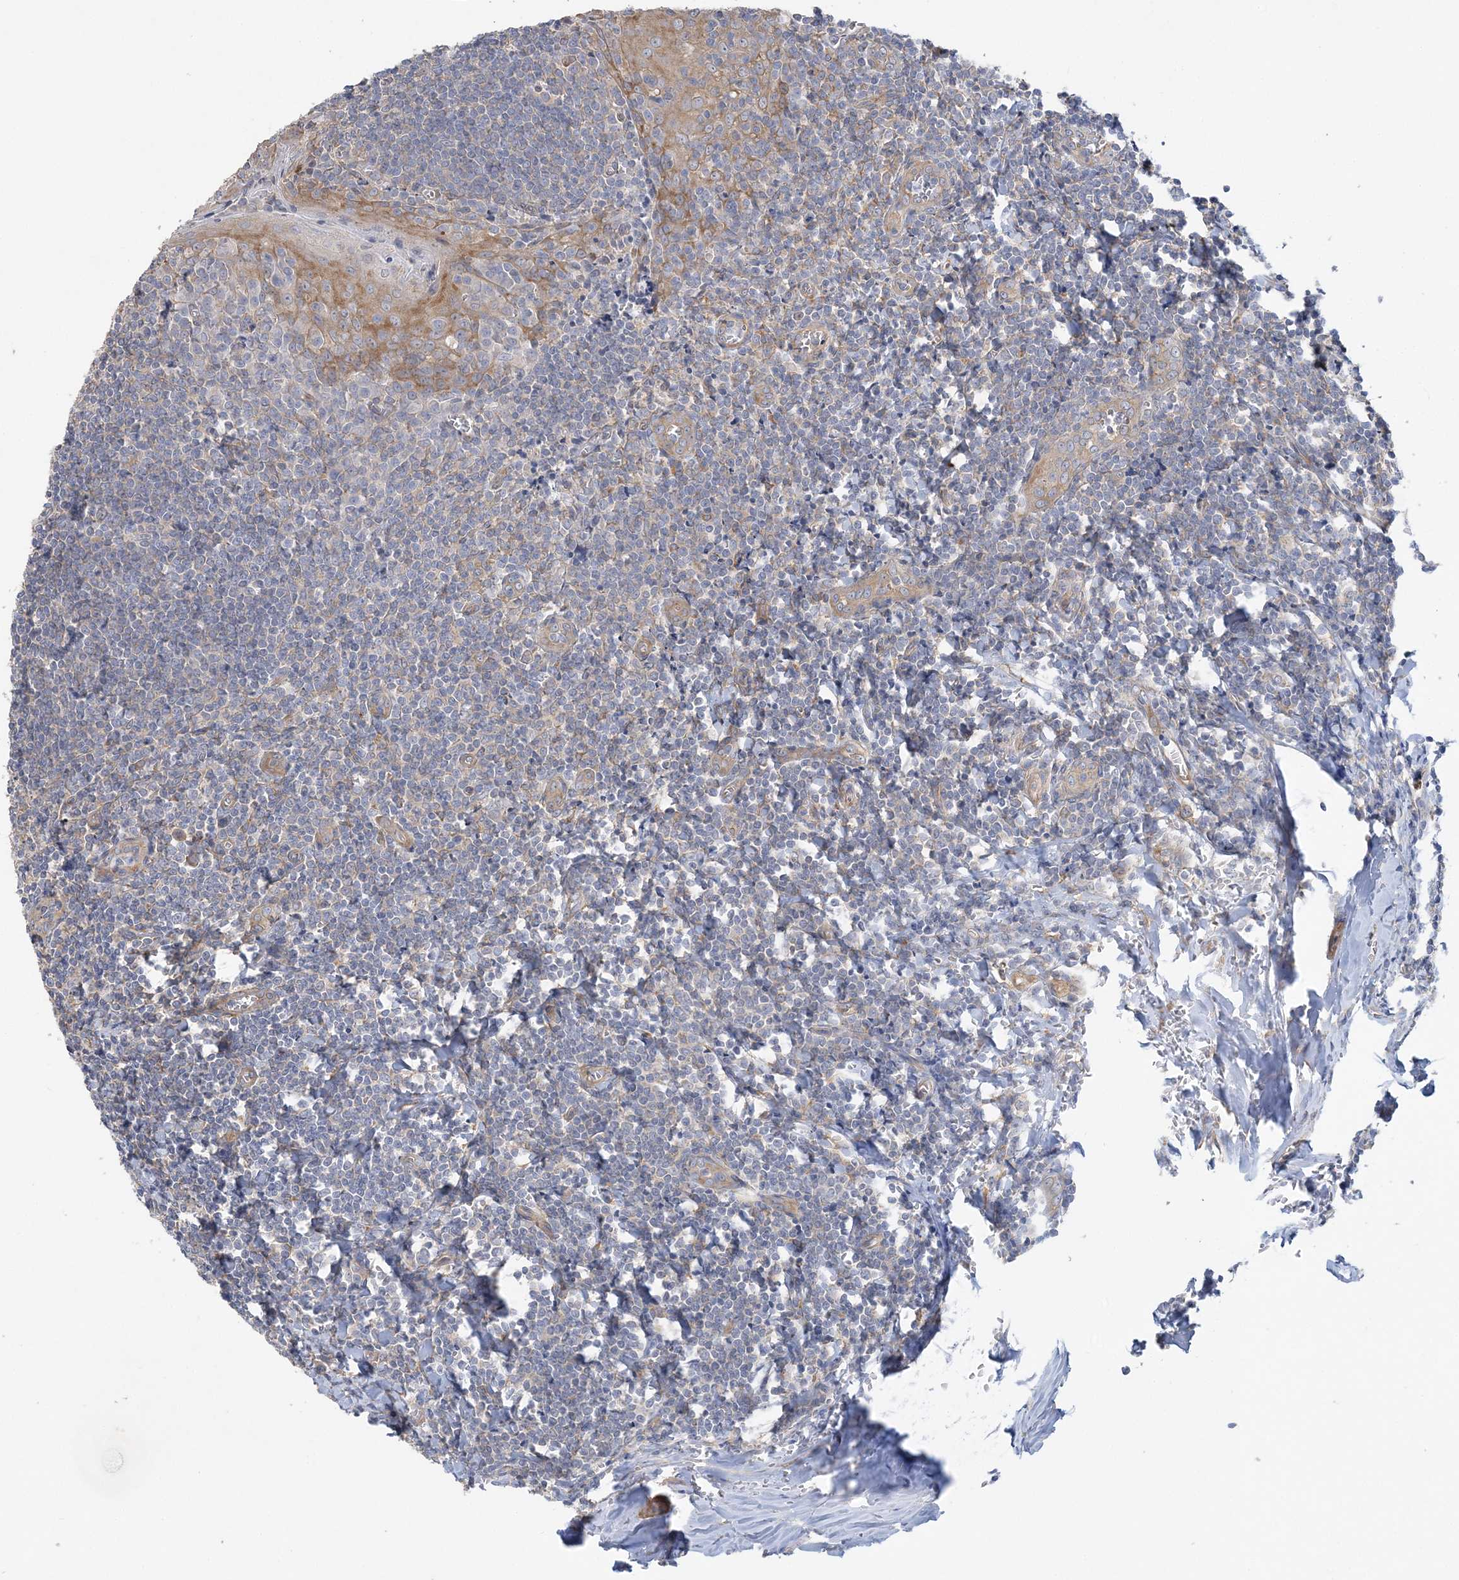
{"staining": {"intensity": "negative", "quantity": "none", "location": "none"}, "tissue": "tonsil", "cell_type": "Germinal center cells", "image_type": "normal", "snomed": [{"axis": "morphology", "description": "Normal tissue, NOS"}, {"axis": "topography", "description": "Tonsil"}], "caption": "The histopathology image demonstrates no staining of germinal center cells in normal tonsil.", "gene": "MAP4K5", "patient": {"sex": "male", "age": 27}}